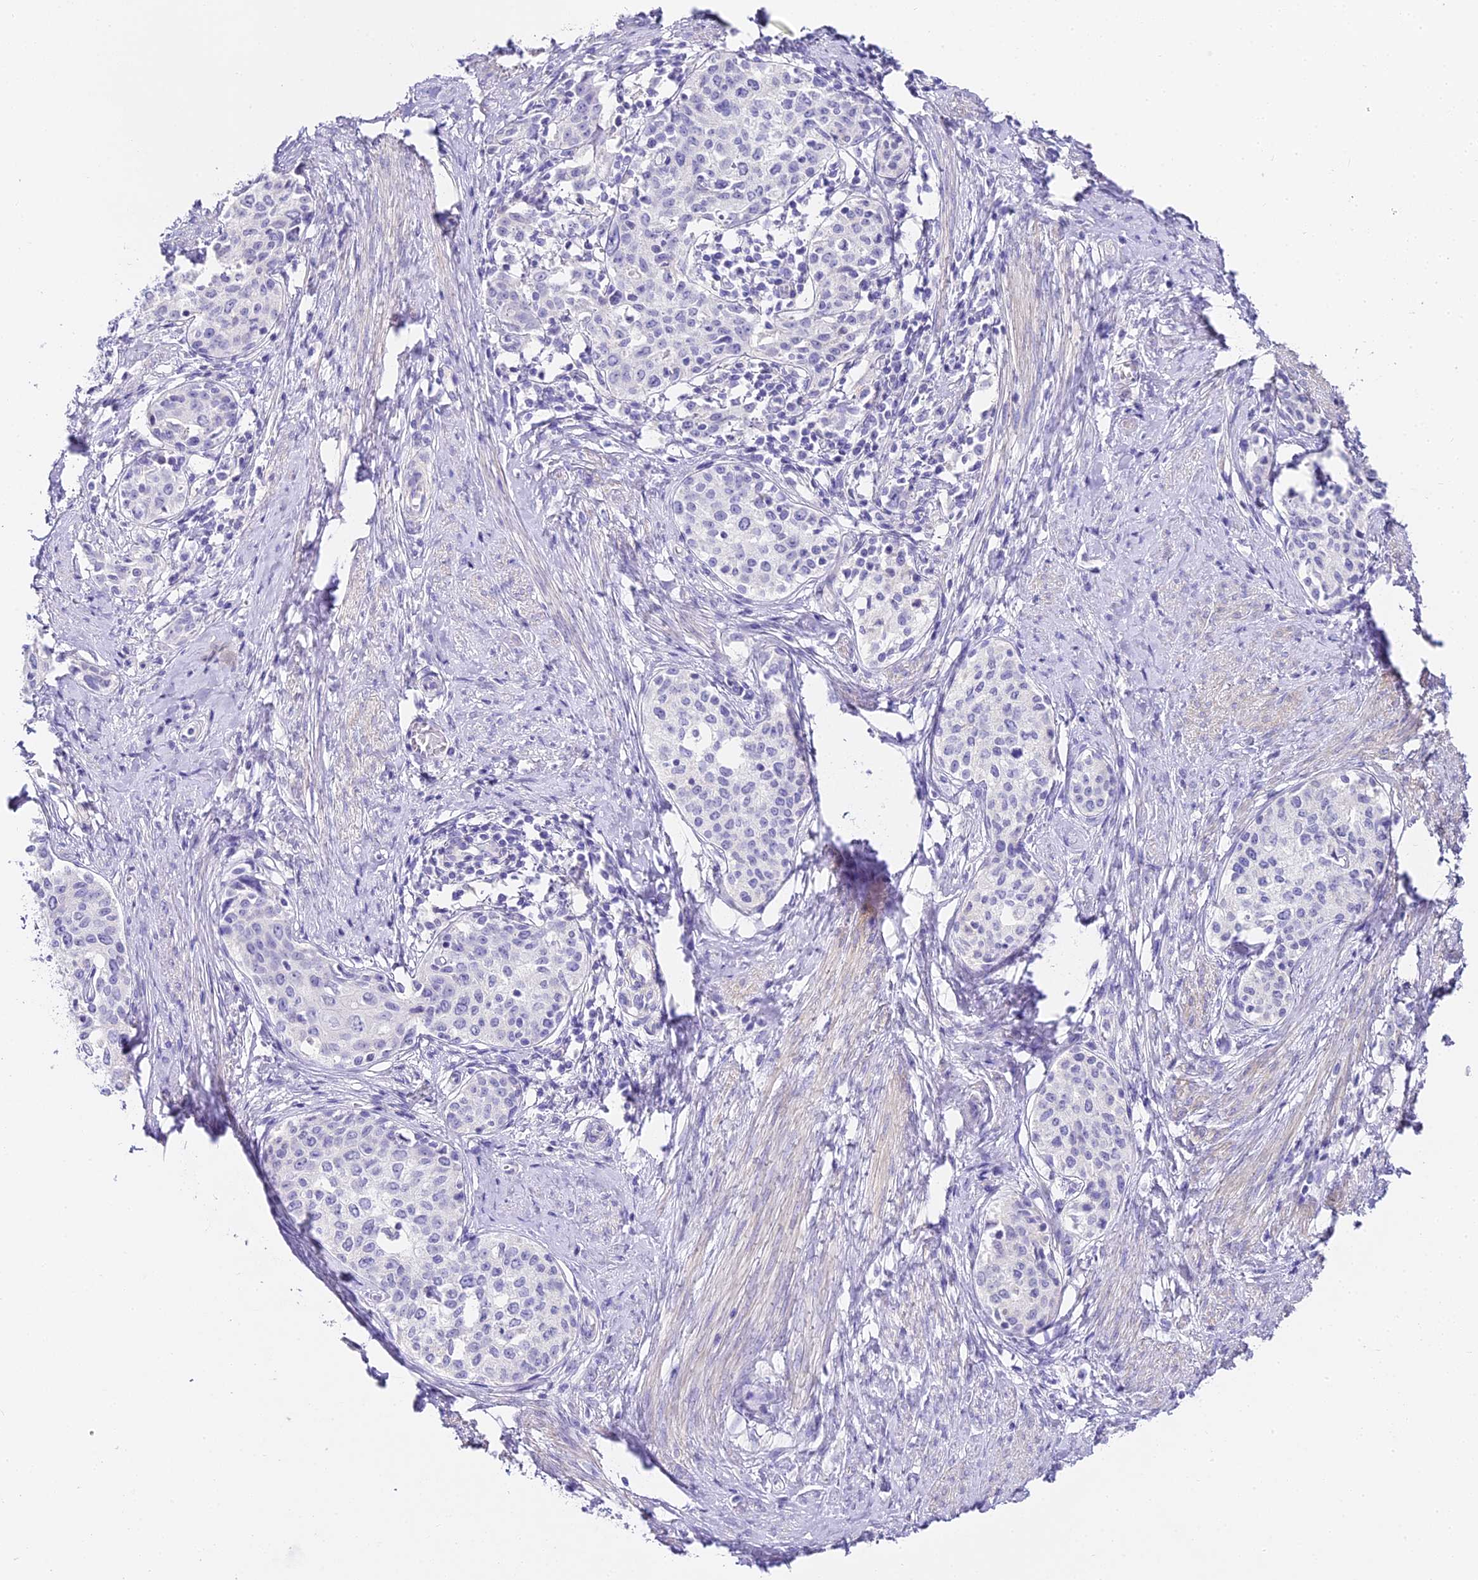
{"staining": {"intensity": "negative", "quantity": "none", "location": "none"}, "tissue": "cervical cancer", "cell_type": "Tumor cells", "image_type": "cancer", "snomed": [{"axis": "morphology", "description": "Squamous cell carcinoma, NOS"}, {"axis": "morphology", "description": "Adenocarcinoma, NOS"}, {"axis": "topography", "description": "Cervix"}], "caption": "Tumor cells show no significant positivity in cervical cancer (adenocarcinoma).", "gene": "ABHD14A-ACY1", "patient": {"sex": "female", "age": 52}}